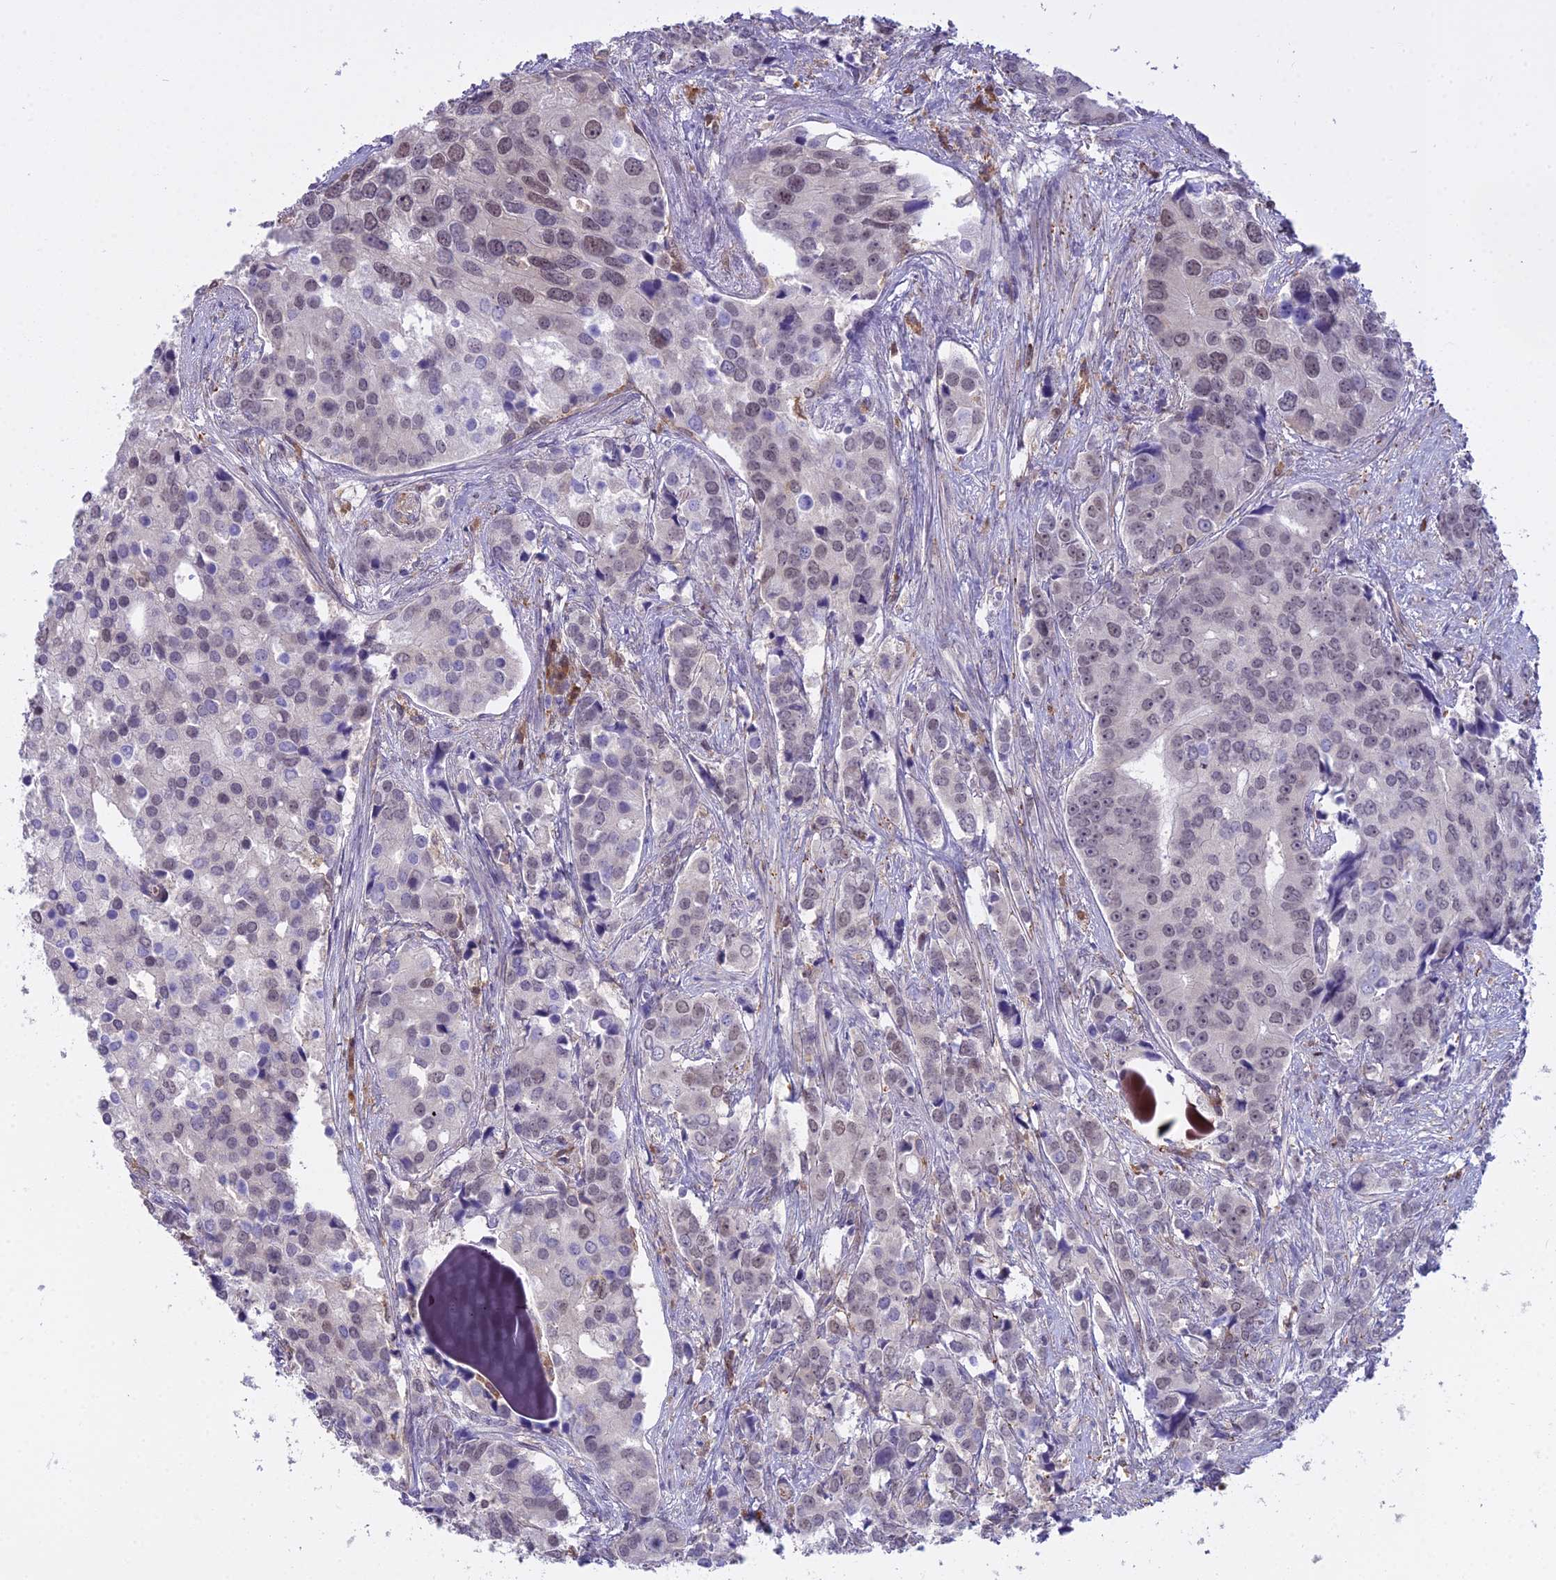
{"staining": {"intensity": "moderate", "quantity": "<25%", "location": "nuclear"}, "tissue": "prostate cancer", "cell_type": "Tumor cells", "image_type": "cancer", "snomed": [{"axis": "morphology", "description": "Adenocarcinoma, High grade"}, {"axis": "topography", "description": "Prostate"}], "caption": "This is an image of immunohistochemistry (IHC) staining of prostate cancer, which shows moderate expression in the nuclear of tumor cells.", "gene": "BLNK", "patient": {"sex": "male", "age": 62}}